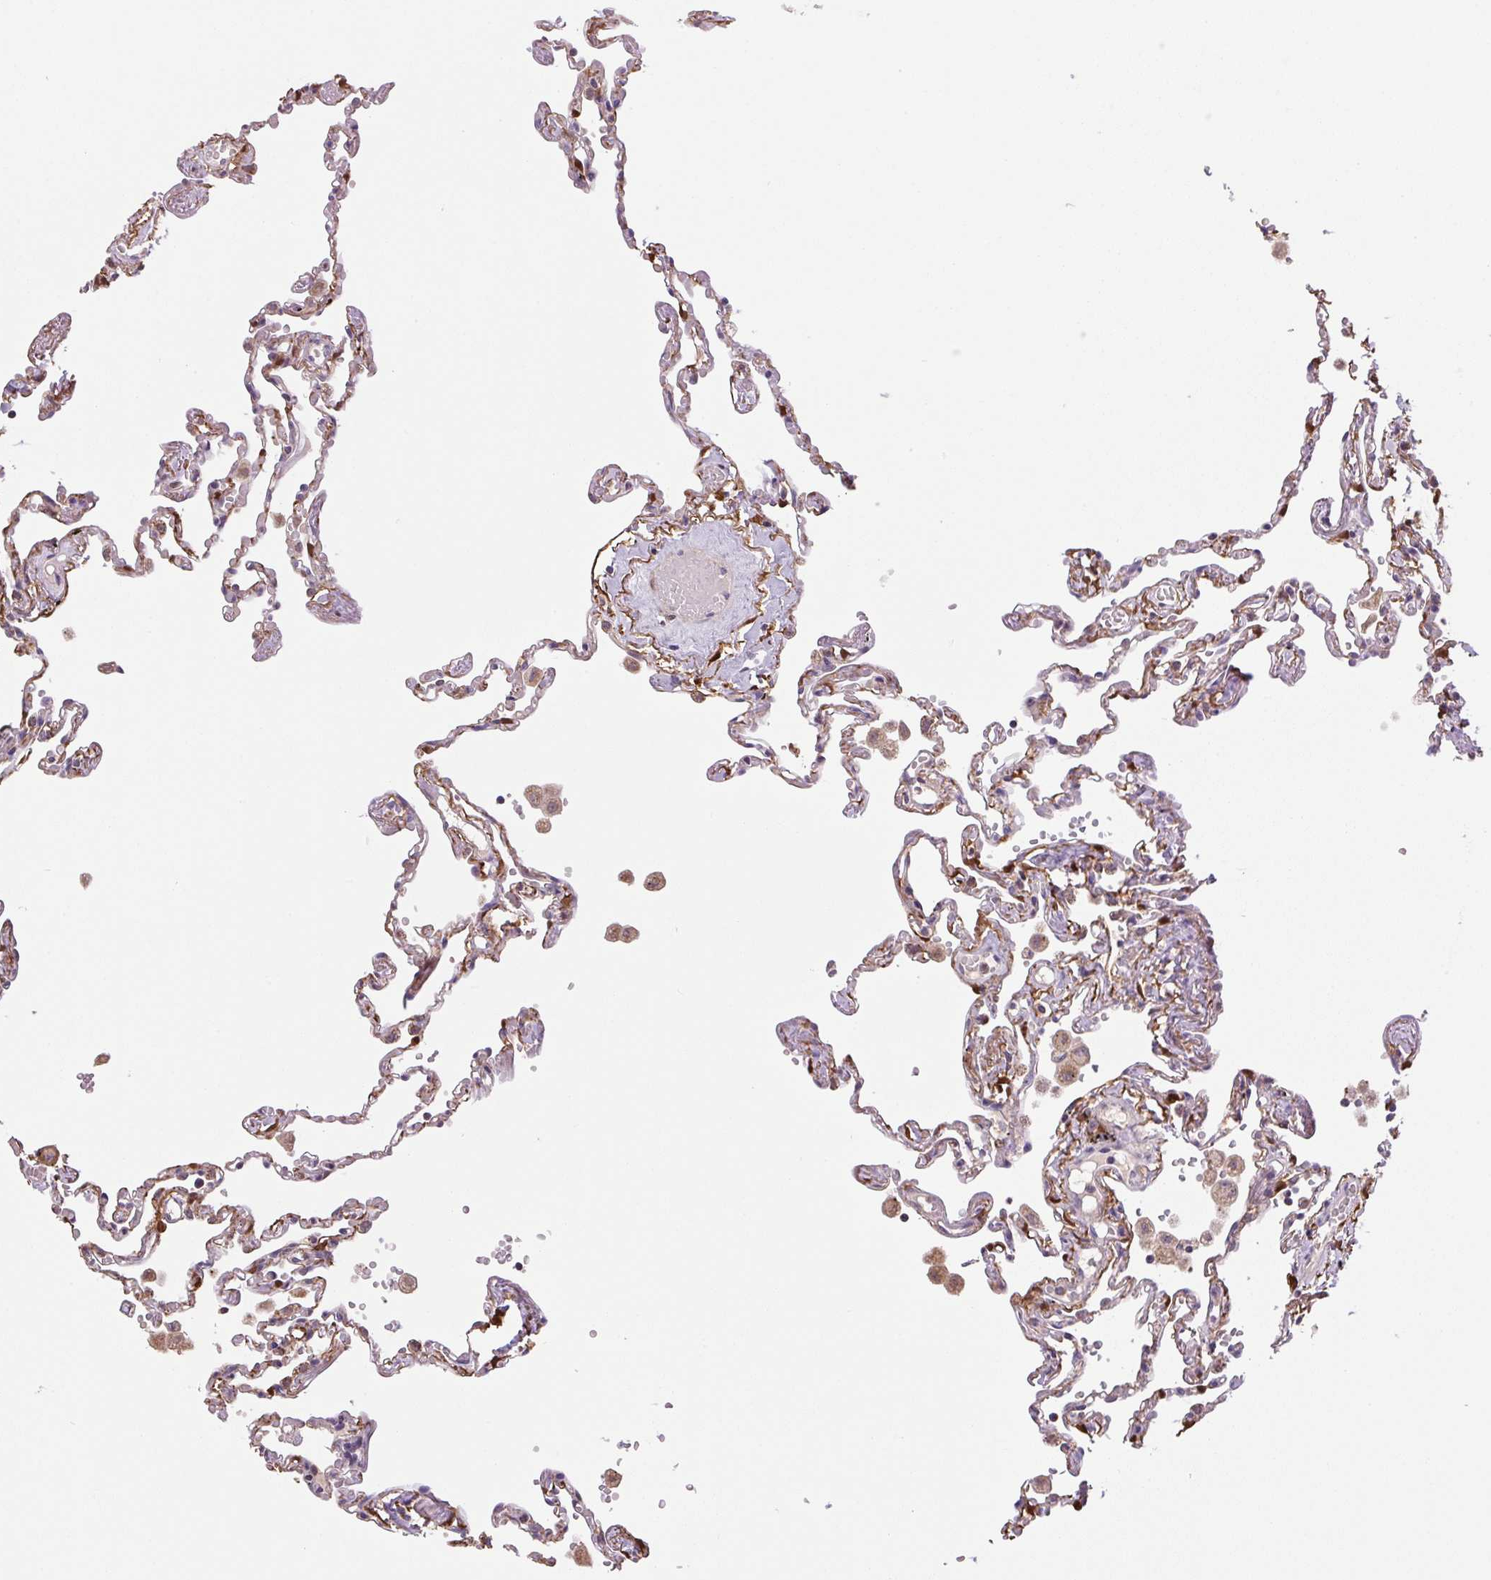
{"staining": {"intensity": "moderate", "quantity": "25%-75%", "location": "cytoplasmic/membranous,nuclear"}, "tissue": "lung", "cell_type": "Alveolar cells", "image_type": "normal", "snomed": [{"axis": "morphology", "description": "Normal tissue, NOS"}, {"axis": "topography", "description": "Lung"}], "caption": "Brown immunohistochemical staining in normal lung displays moderate cytoplasmic/membranous,nuclear positivity in approximately 25%-75% of alveolar cells.", "gene": "SGF29", "patient": {"sex": "female", "age": 67}}